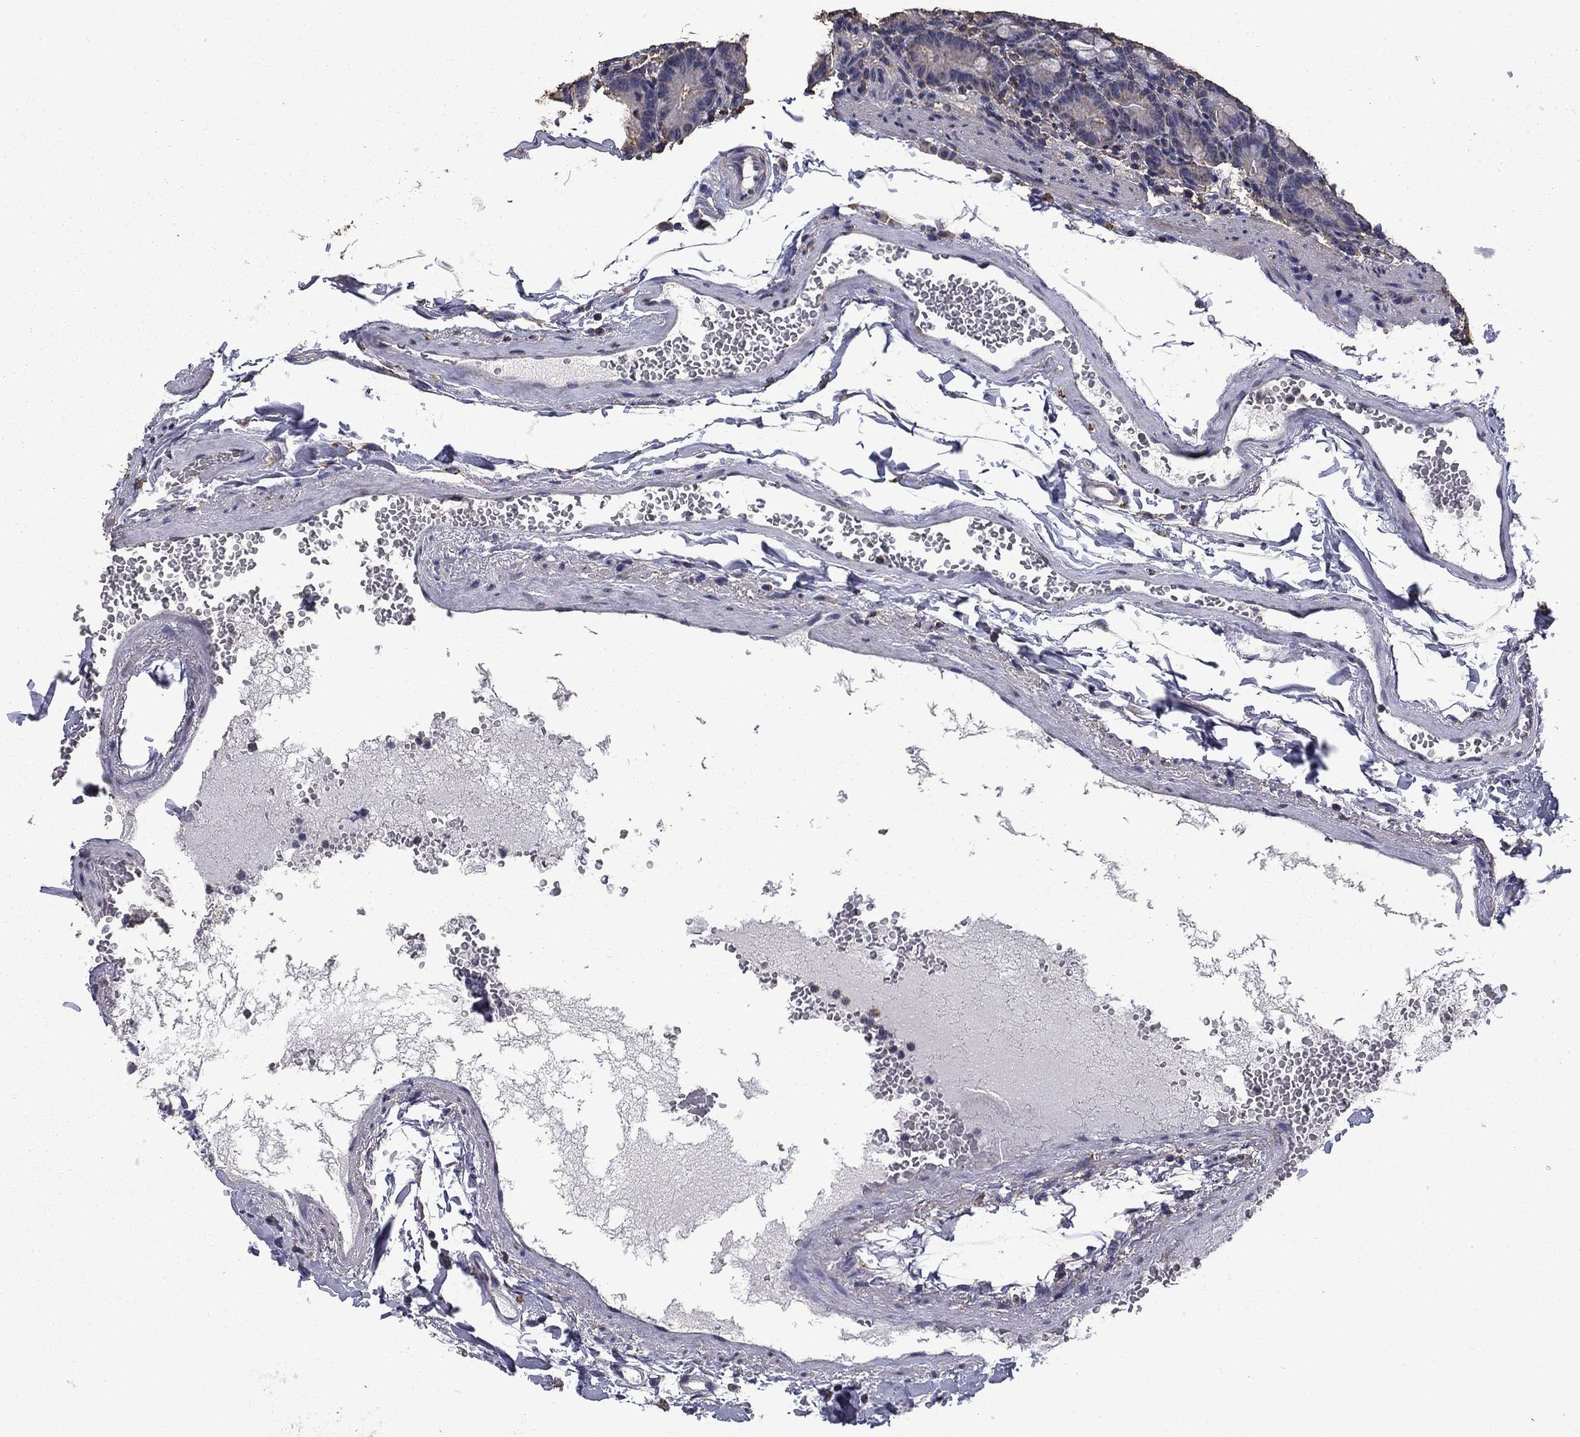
{"staining": {"intensity": "negative", "quantity": "none", "location": "none"}, "tissue": "duodenum", "cell_type": "Glandular cells", "image_type": "normal", "snomed": [{"axis": "morphology", "description": "Normal tissue, NOS"}, {"axis": "topography", "description": "Duodenum"}], "caption": "Immunohistochemistry of benign duodenum demonstrates no expression in glandular cells. (DAB IHC visualized using brightfield microscopy, high magnification).", "gene": "MFAP3L", "patient": {"sex": "female", "age": 67}}